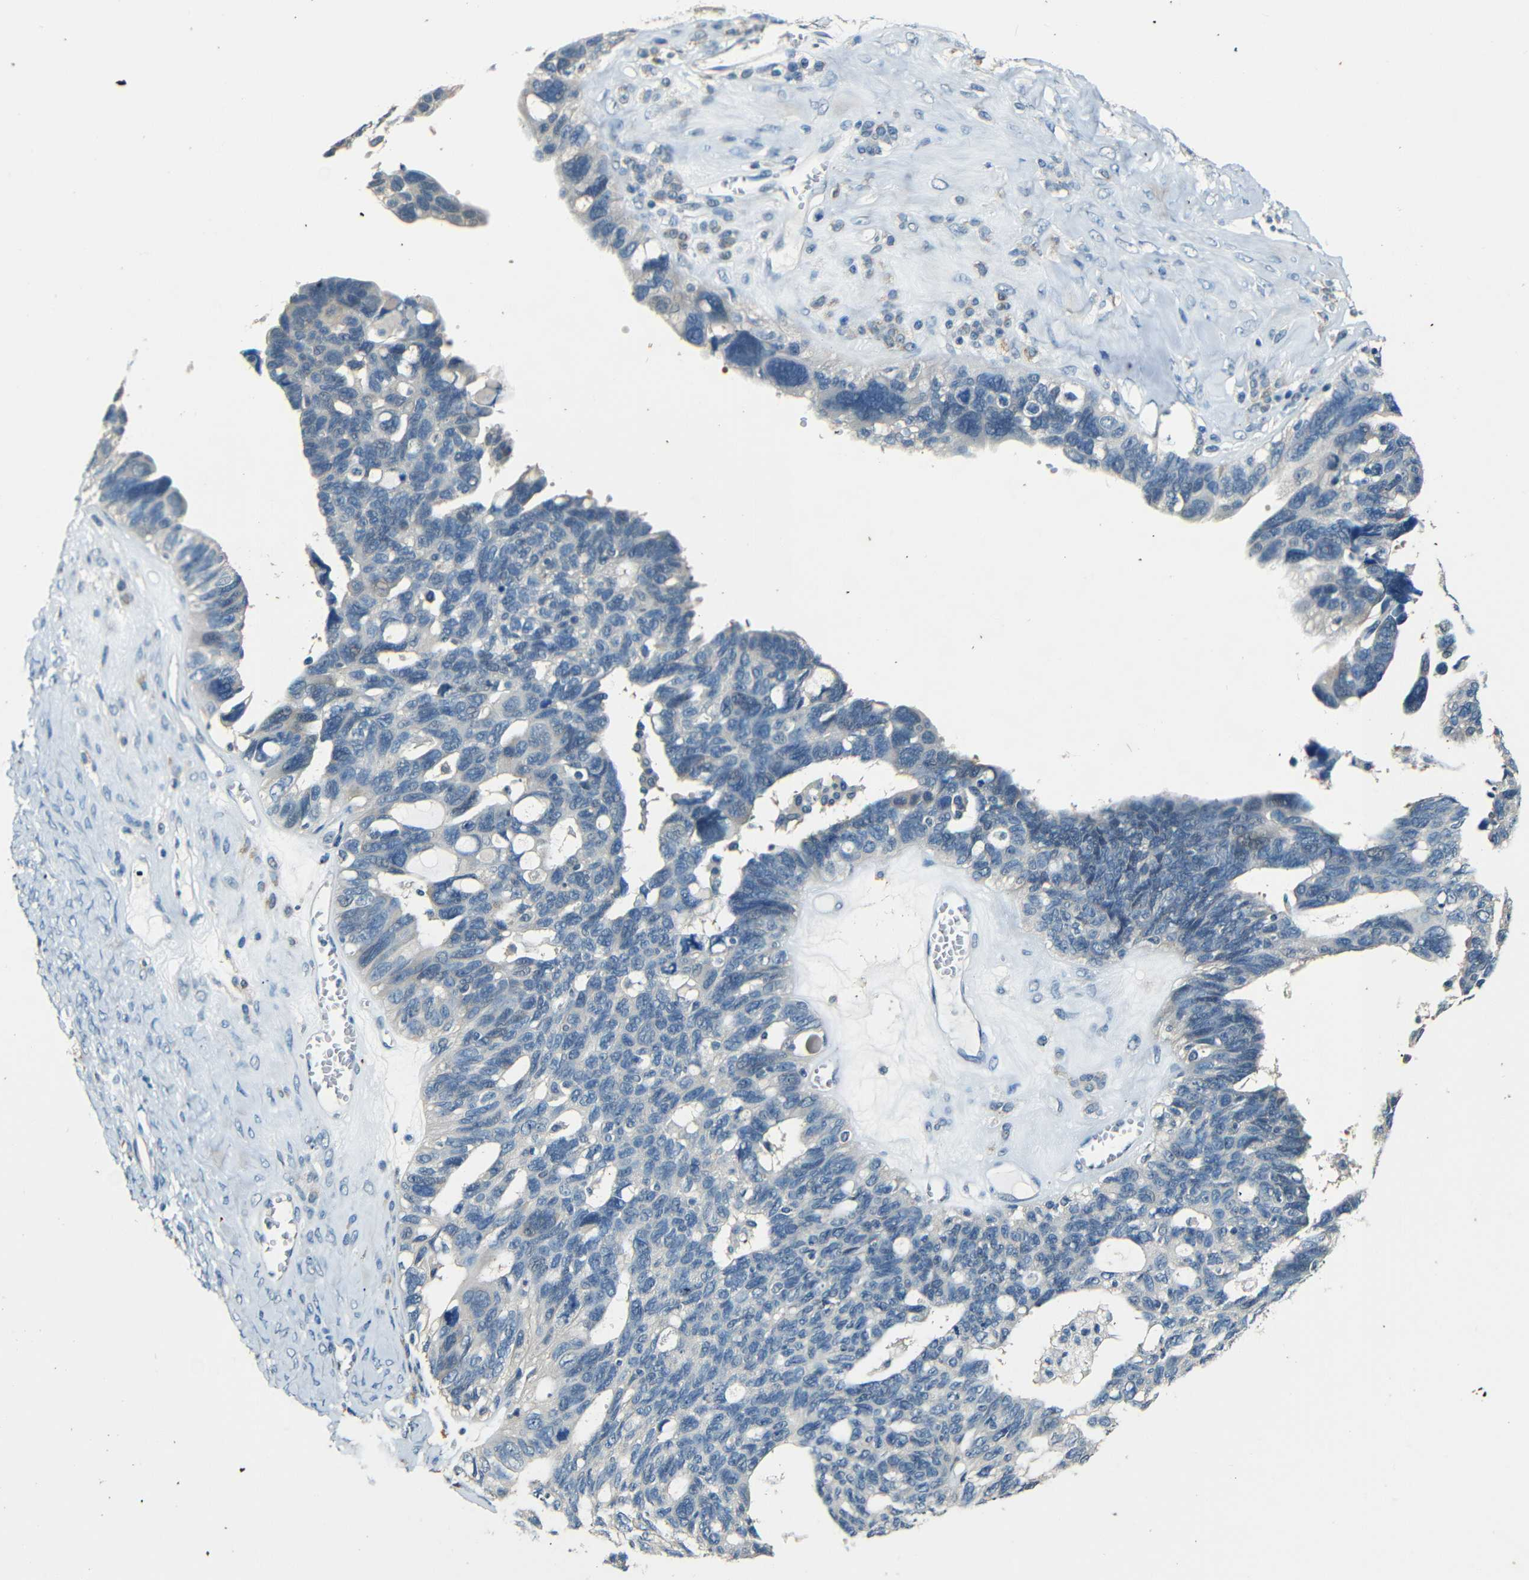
{"staining": {"intensity": "negative", "quantity": "none", "location": "none"}, "tissue": "ovarian cancer", "cell_type": "Tumor cells", "image_type": "cancer", "snomed": [{"axis": "morphology", "description": "Cystadenocarcinoma, serous, NOS"}, {"axis": "topography", "description": "Ovary"}], "caption": "Immunohistochemical staining of ovarian serous cystadenocarcinoma exhibits no significant positivity in tumor cells.", "gene": "ZMAT1", "patient": {"sex": "female", "age": 79}}